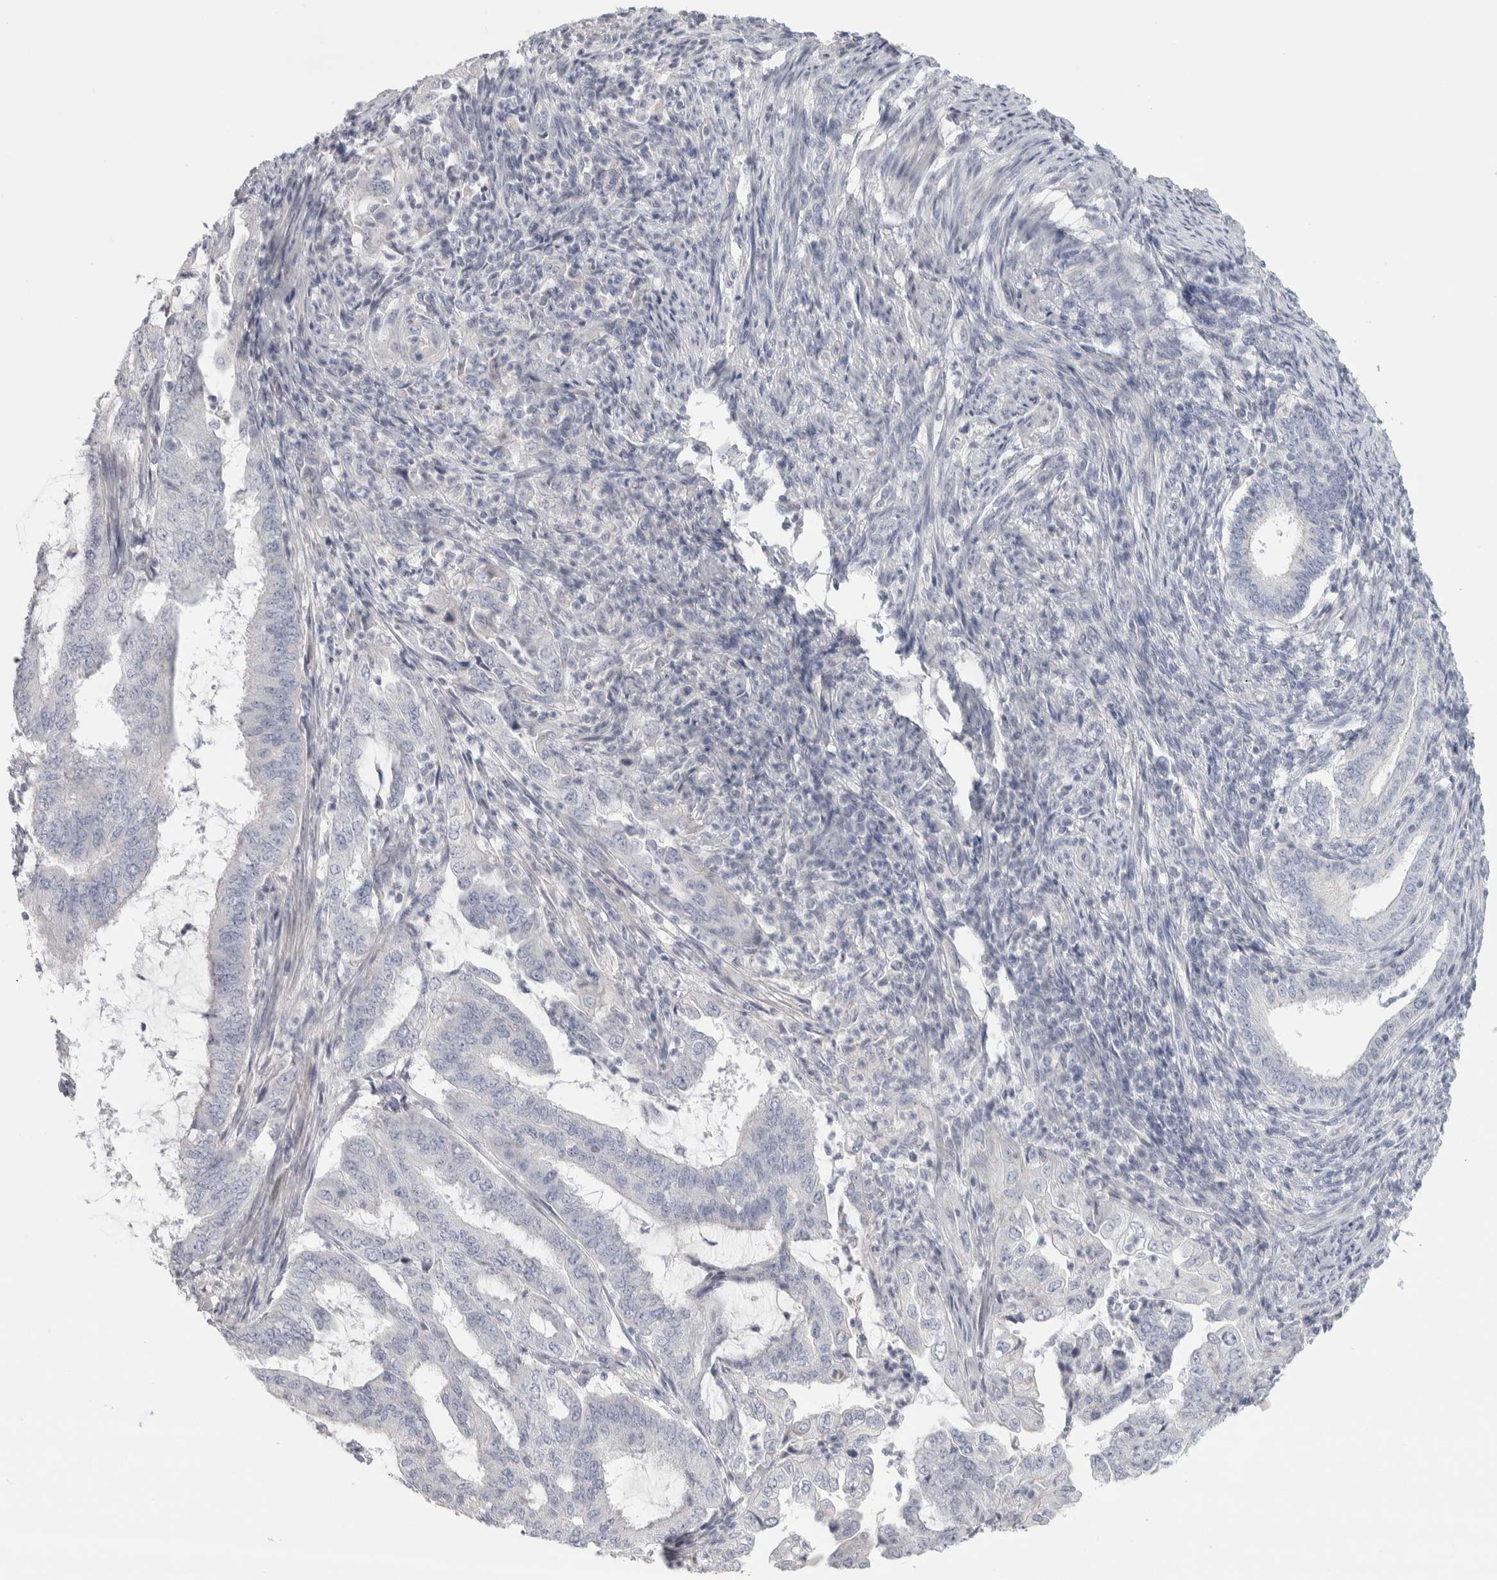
{"staining": {"intensity": "negative", "quantity": "none", "location": "none"}, "tissue": "endometrial cancer", "cell_type": "Tumor cells", "image_type": "cancer", "snomed": [{"axis": "morphology", "description": "Adenocarcinoma, NOS"}, {"axis": "topography", "description": "Endometrium"}], "caption": "The photomicrograph exhibits no staining of tumor cells in endometrial adenocarcinoma.", "gene": "DCXR", "patient": {"sex": "female", "age": 51}}